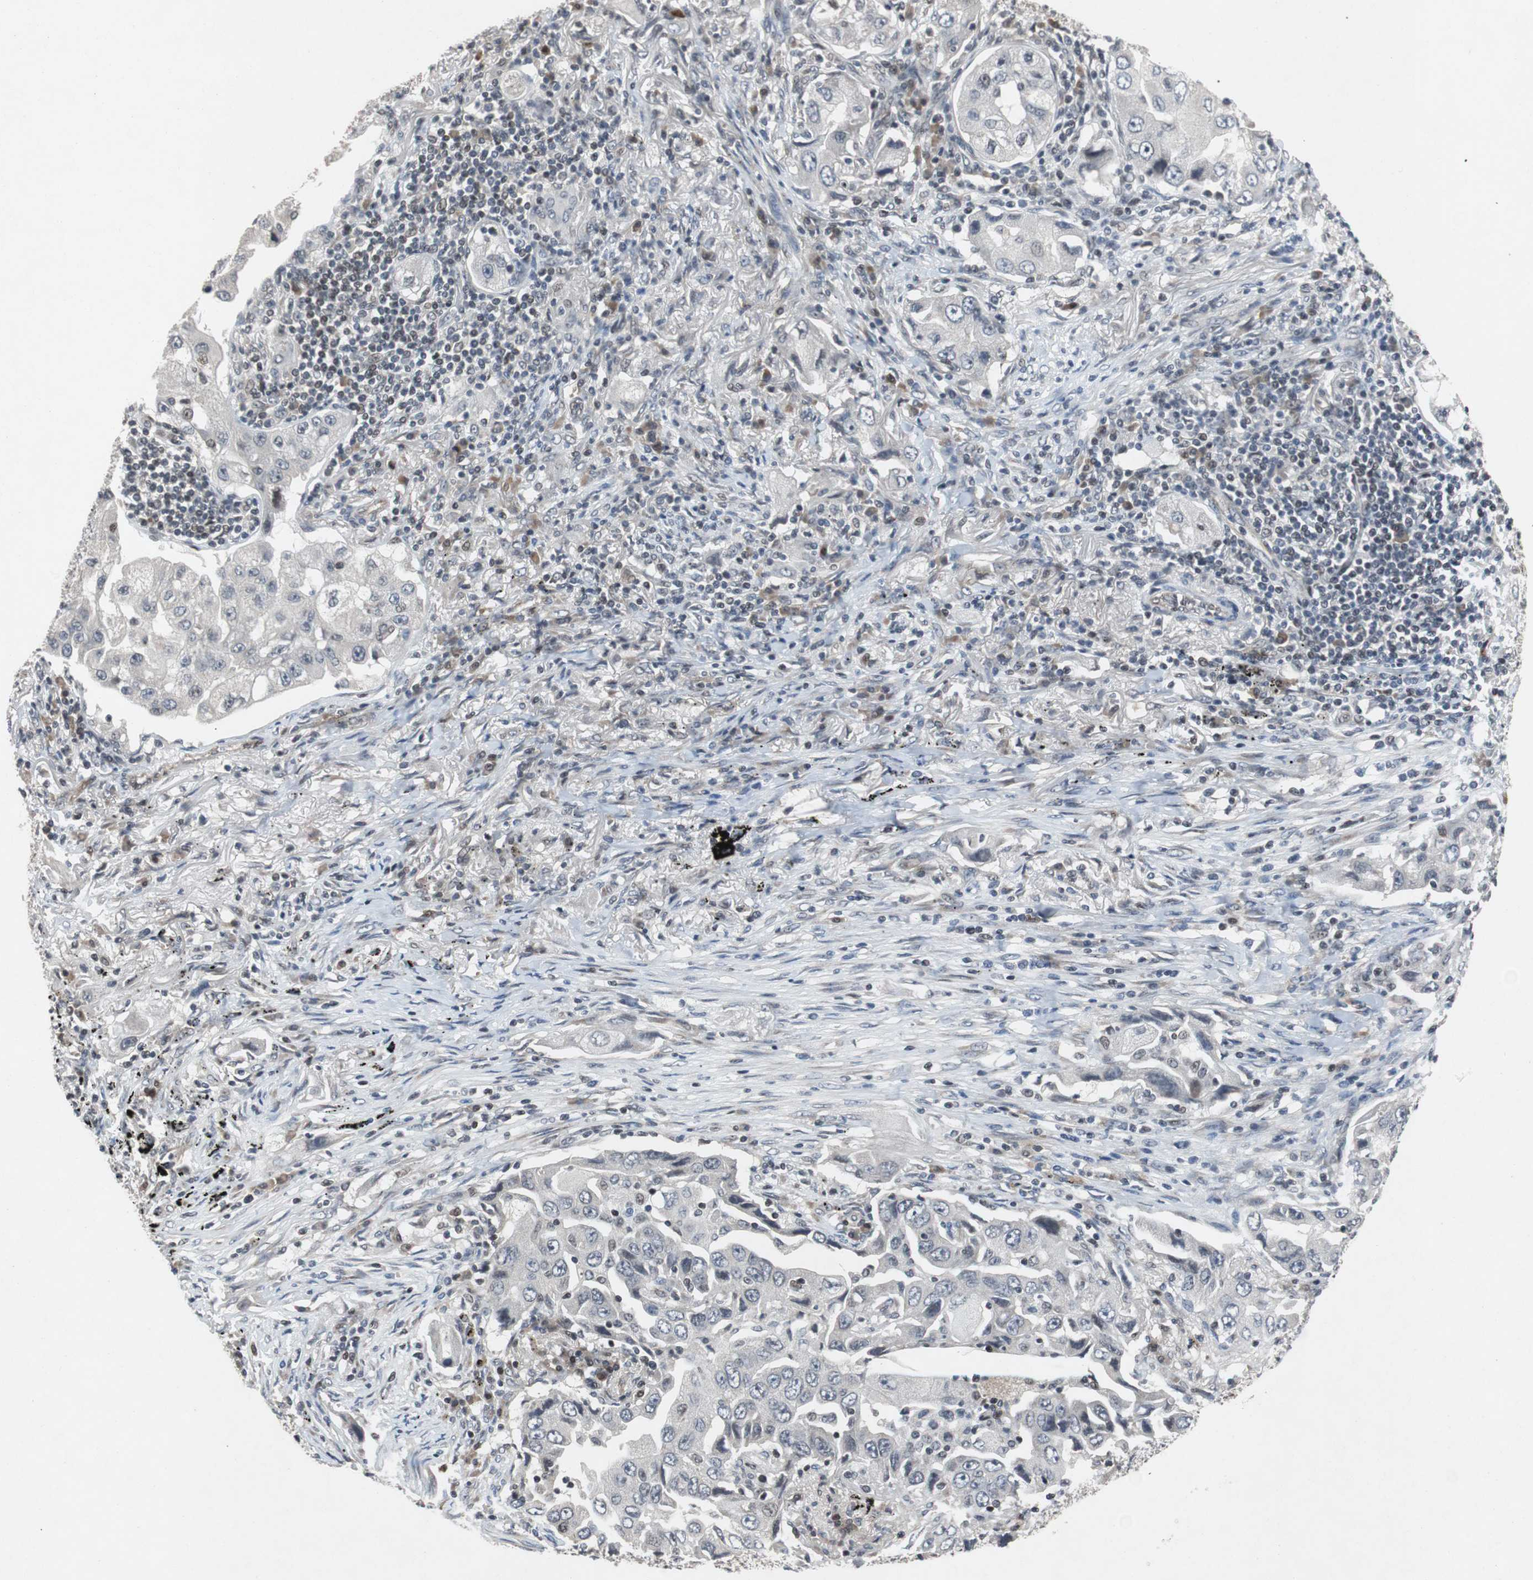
{"staining": {"intensity": "negative", "quantity": "none", "location": "none"}, "tissue": "lung cancer", "cell_type": "Tumor cells", "image_type": "cancer", "snomed": [{"axis": "morphology", "description": "Adenocarcinoma, NOS"}, {"axis": "topography", "description": "Lung"}], "caption": "This photomicrograph is of adenocarcinoma (lung) stained with IHC to label a protein in brown with the nuclei are counter-stained blue. There is no staining in tumor cells.", "gene": "TP63", "patient": {"sex": "female", "age": 65}}